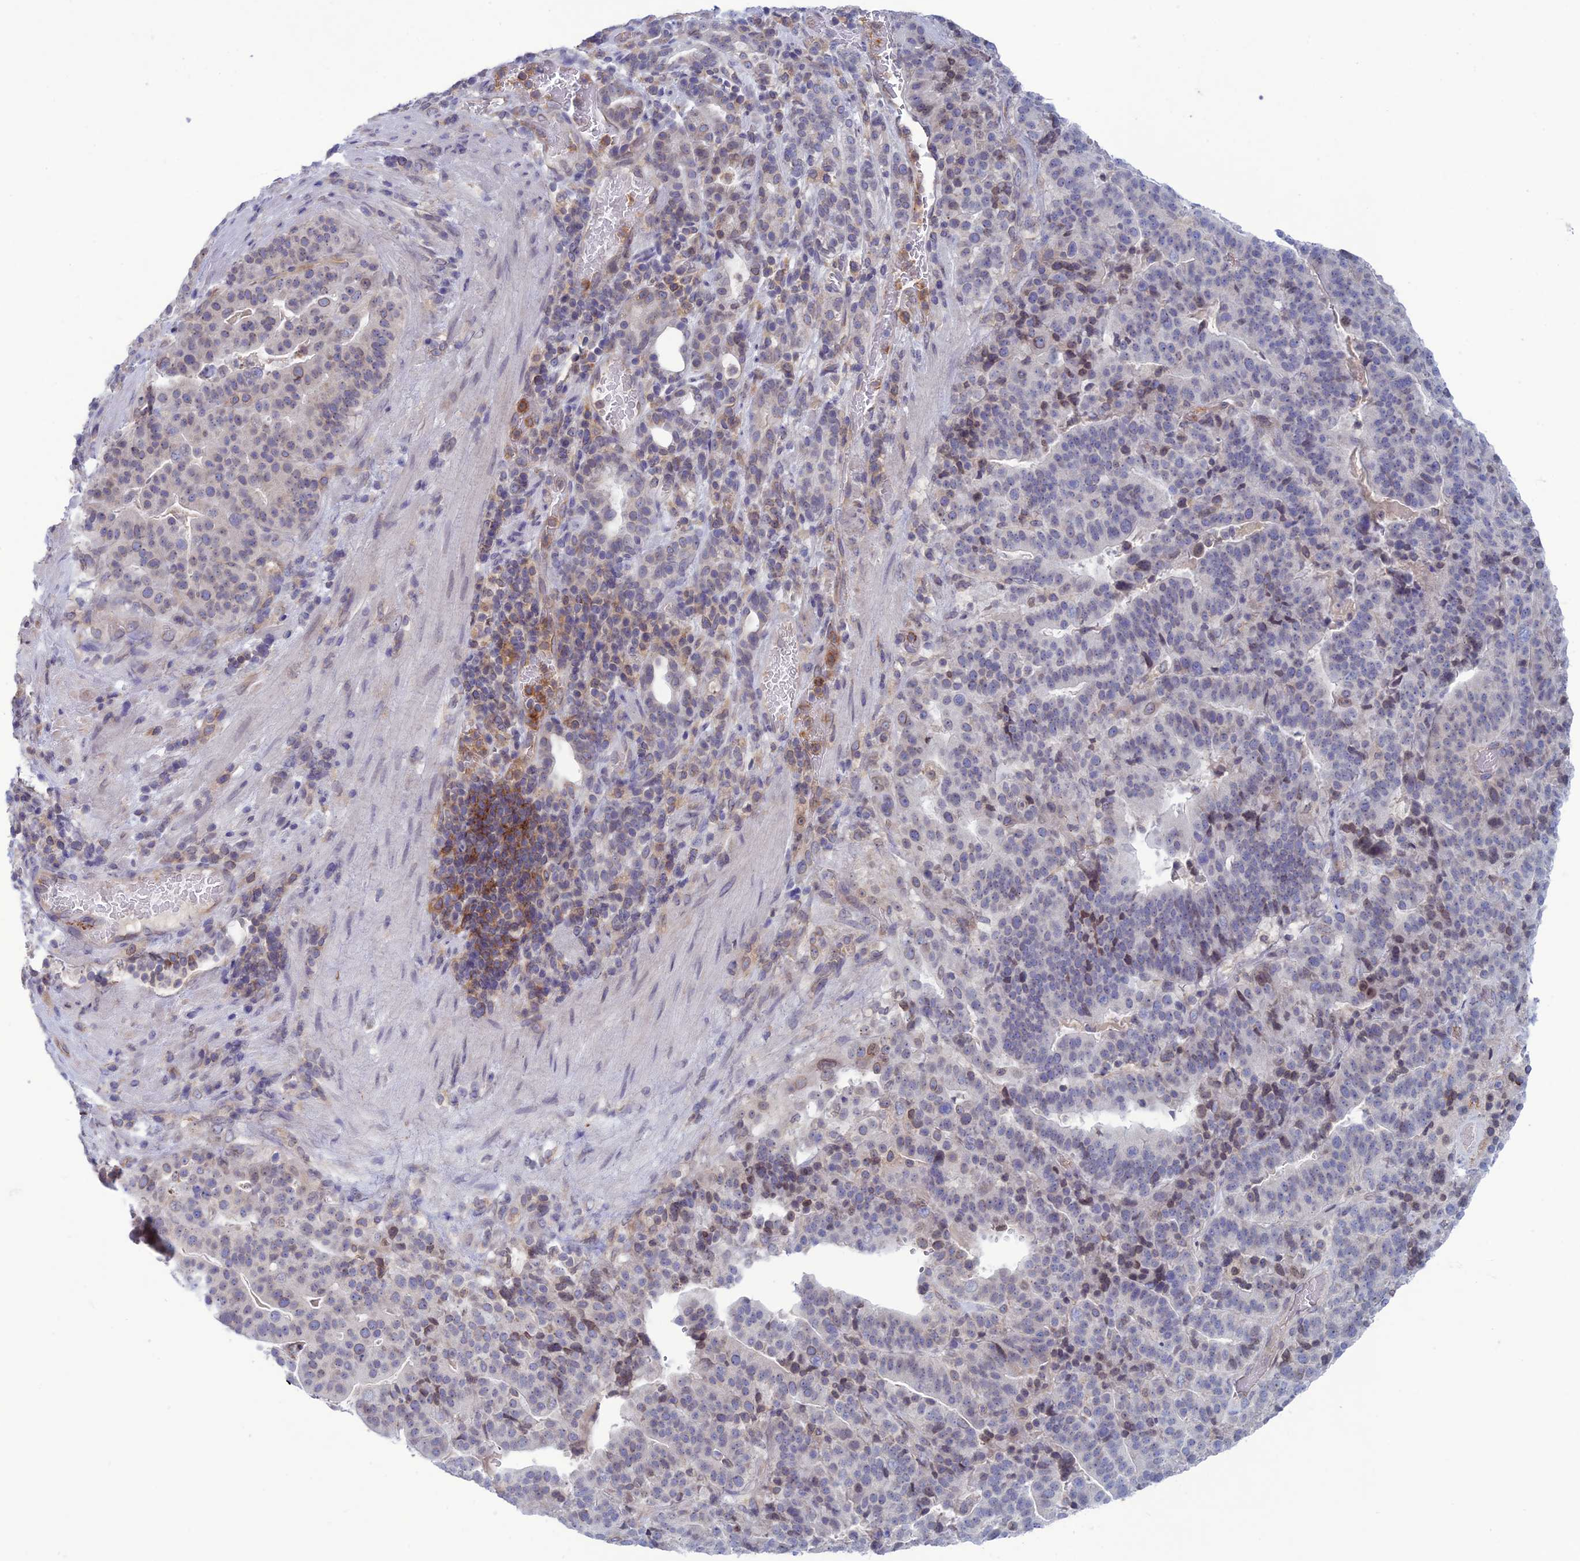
{"staining": {"intensity": "negative", "quantity": "none", "location": "none"}, "tissue": "stomach cancer", "cell_type": "Tumor cells", "image_type": "cancer", "snomed": [{"axis": "morphology", "description": "Adenocarcinoma, NOS"}, {"axis": "topography", "description": "Stomach"}], "caption": "Immunohistochemistry image of neoplastic tissue: adenocarcinoma (stomach) stained with DAB (3,3'-diaminobenzidine) exhibits no significant protein expression in tumor cells.", "gene": "WDR46", "patient": {"sex": "male", "age": 48}}